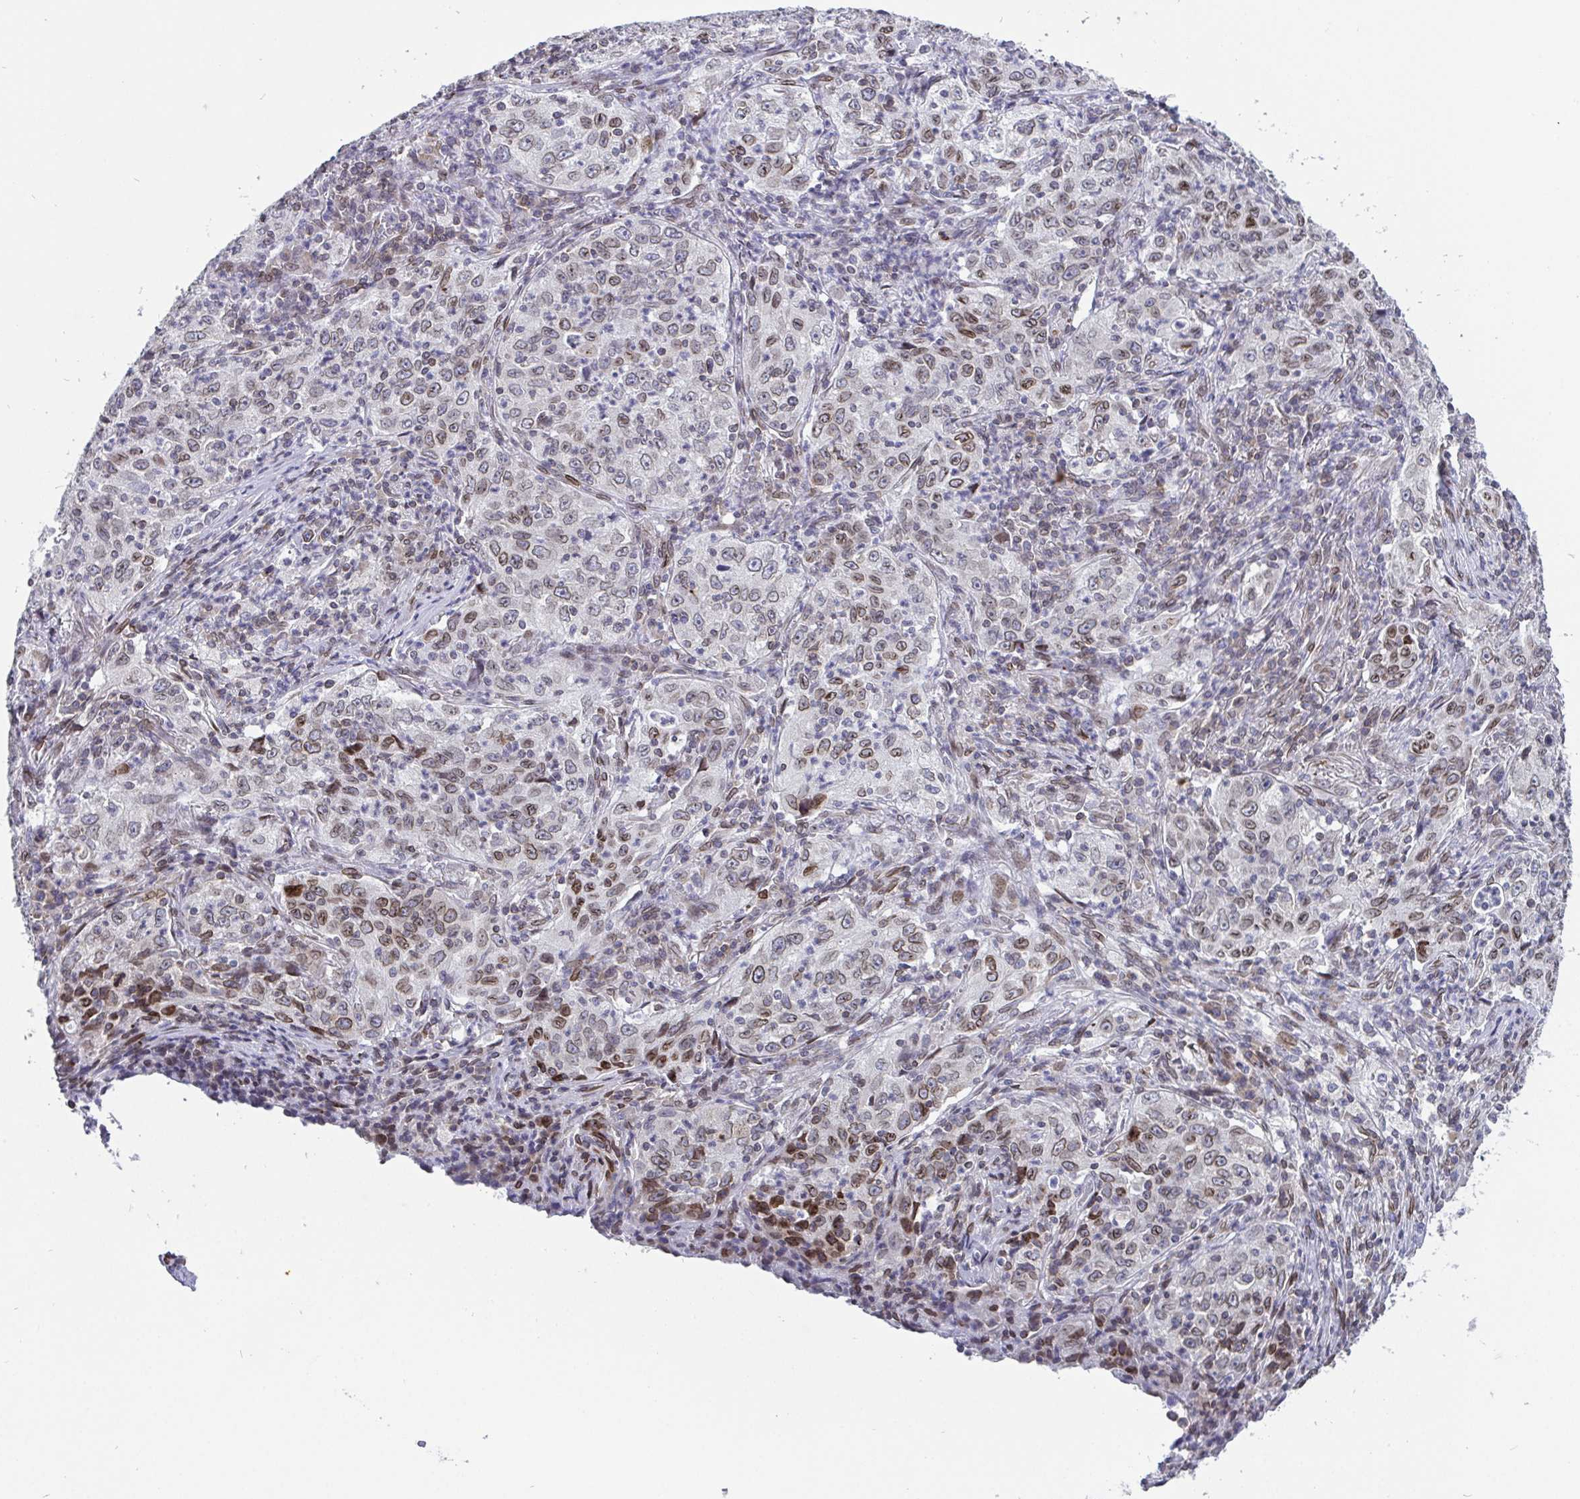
{"staining": {"intensity": "moderate", "quantity": "<25%", "location": "cytoplasmic/membranous,nuclear"}, "tissue": "lung cancer", "cell_type": "Tumor cells", "image_type": "cancer", "snomed": [{"axis": "morphology", "description": "Squamous cell carcinoma, NOS"}, {"axis": "topography", "description": "Lung"}], "caption": "Brown immunohistochemical staining in lung cancer exhibits moderate cytoplasmic/membranous and nuclear positivity in about <25% of tumor cells. (DAB = brown stain, brightfield microscopy at high magnification).", "gene": "EMD", "patient": {"sex": "male", "age": 71}}